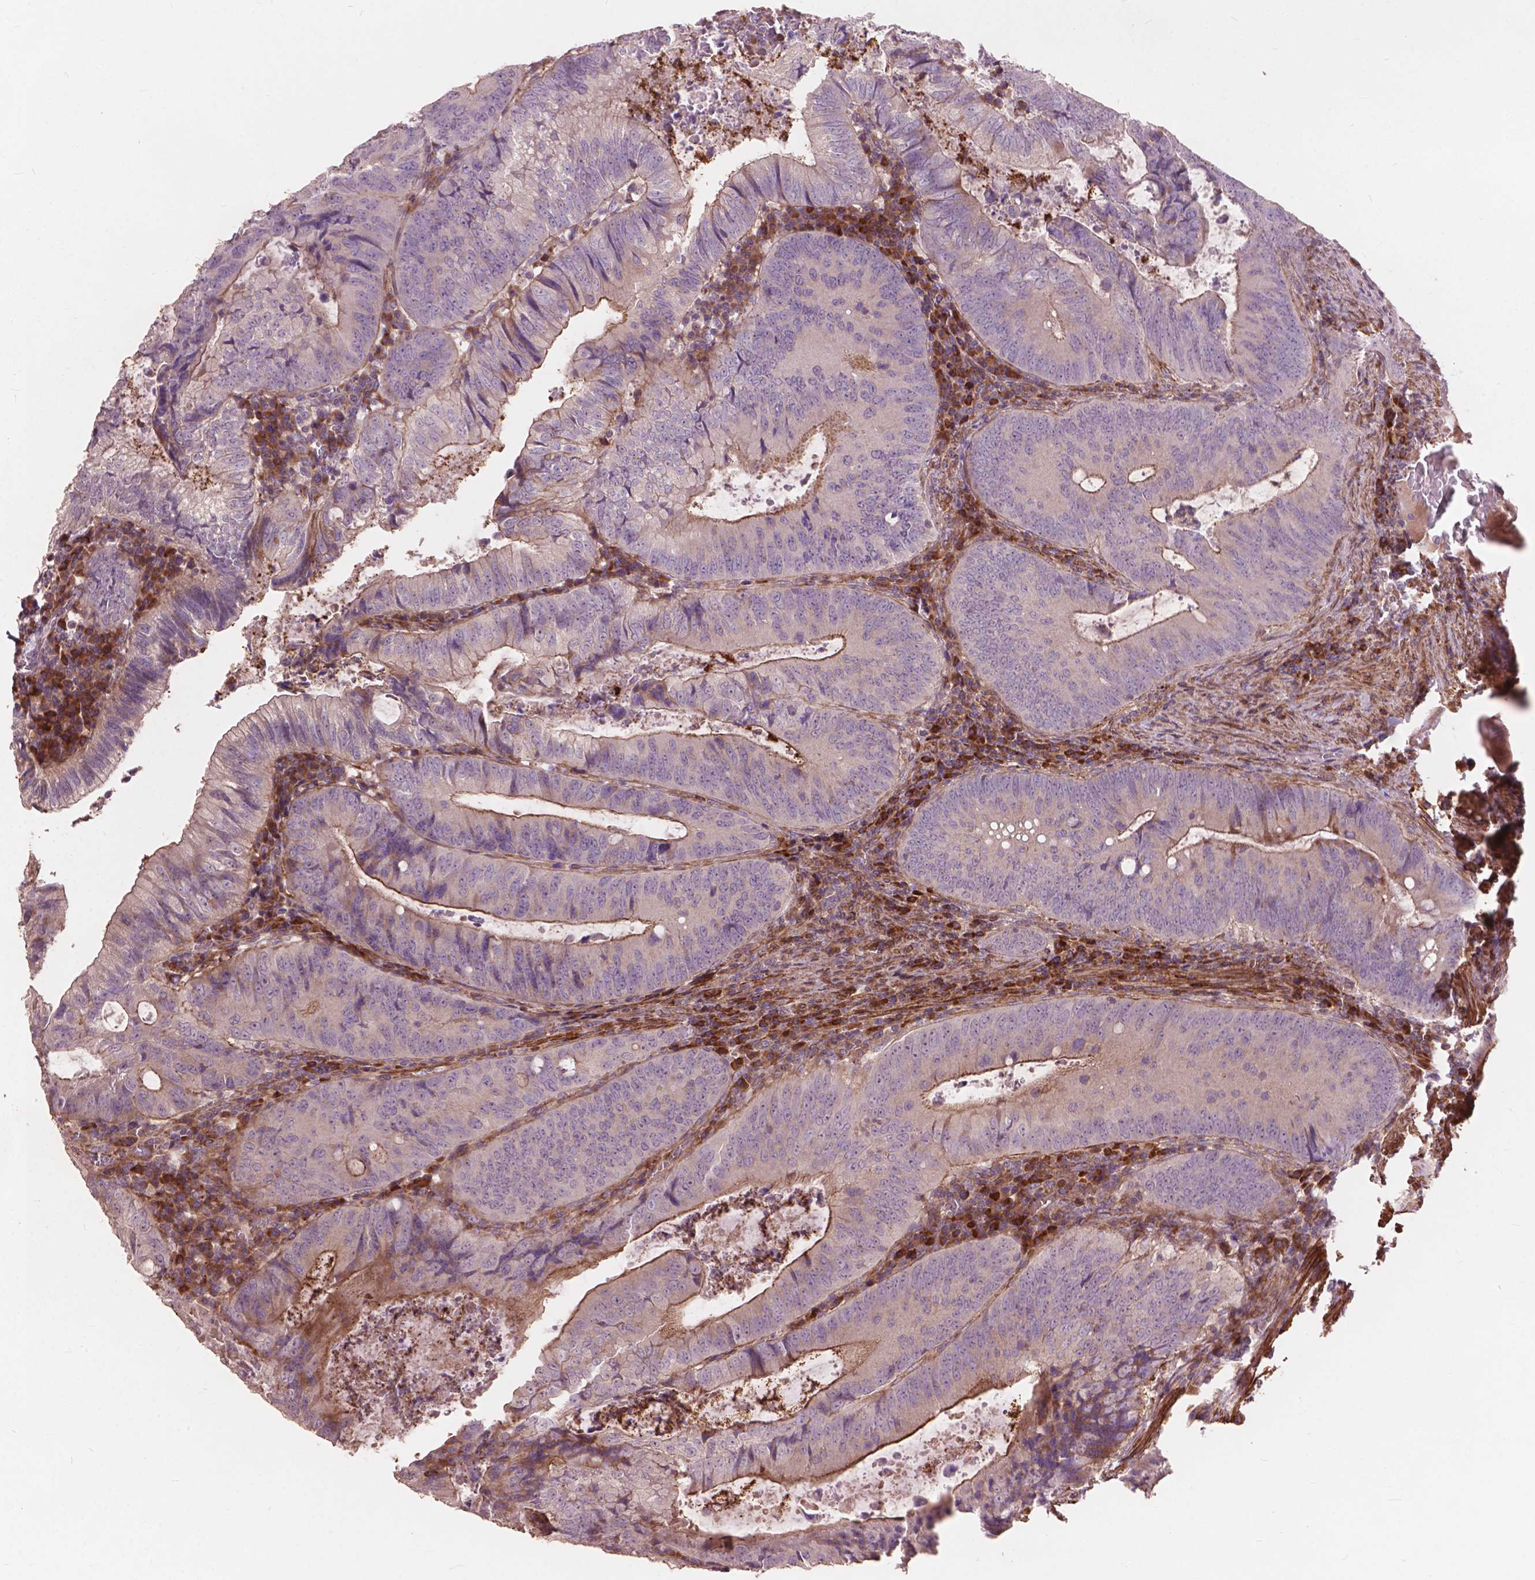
{"staining": {"intensity": "moderate", "quantity": "<25%", "location": "cytoplasmic/membranous"}, "tissue": "colorectal cancer", "cell_type": "Tumor cells", "image_type": "cancer", "snomed": [{"axis": "morphology", "description": "Adenocarcinoma, NOS"}, {"axis": "topography", "description": "Colon"}], "caption": "Immunohistochemical staining of colorectal cancer (adenocarcinoma) shows low levels of moderate cytoplasmic/membranous protein staining in about <25% of tumor cells.", "gene": "FNIP1", "patient": {"sex": "male", "age": 67}}